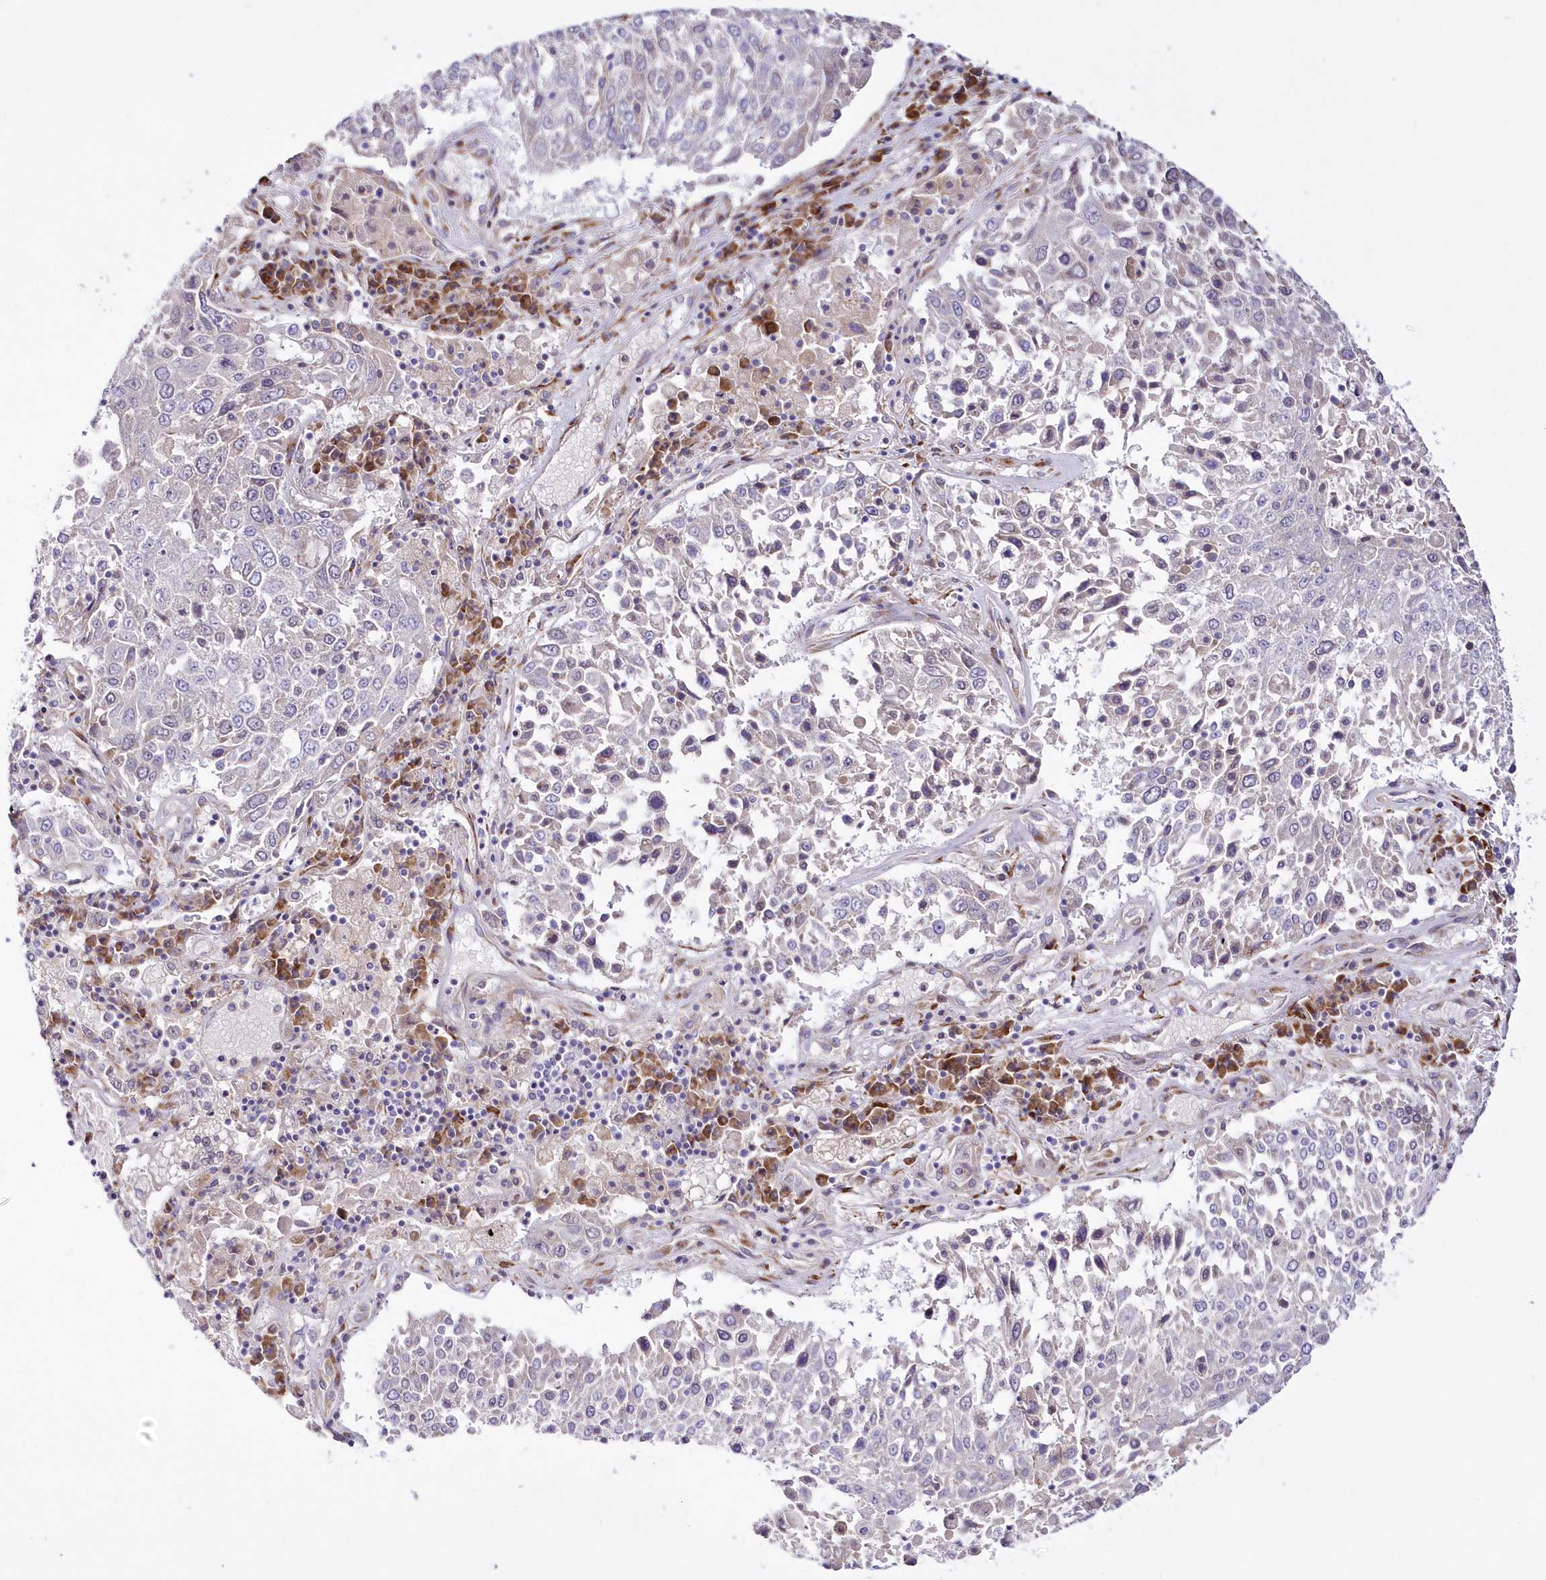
{"staining": {"intensity": "negative", "quantity": "none", "location": "none"}, "tissue": "lung cancer", "cell_type": "Tumor cells", "image_type": "cancer", "snomed": [{"axis": "morphology", "description": "Squamous cell carcinoma, NOS"}, {"axis": "topography", "description": "Lung"}], "caption": "This is an immunohistochemistry image of lung squamous cell carcinoma. There is no expression in tumor cells.", "gene": "ARFGEF3", "patient": {"sex": "male", "age": 65}}